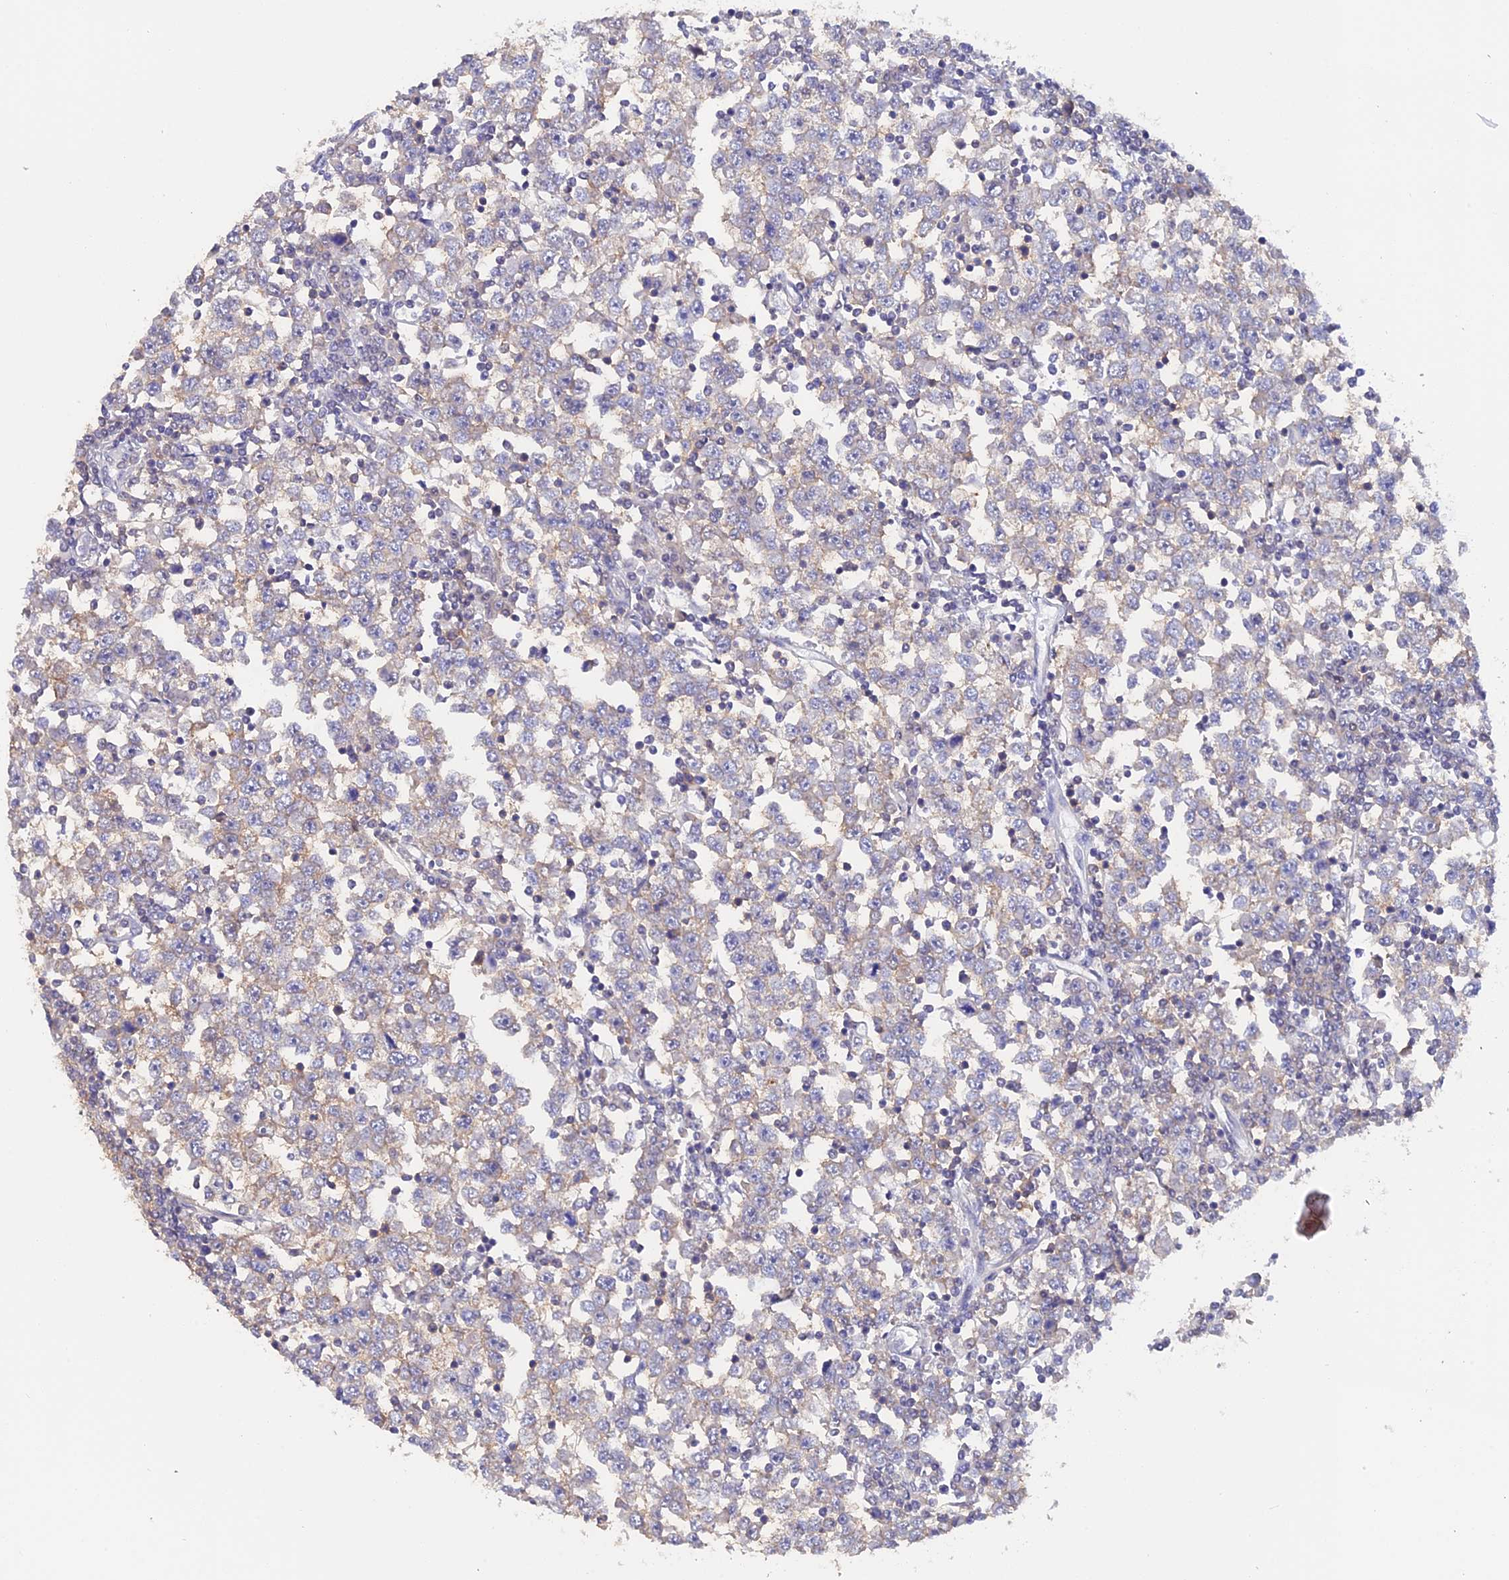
{"staining": {"intensity": "negative", "quantity": "none", "location": "none"}, "tissue": "testis cancer", "cell_type": "Tumor cells", "image_type": "cancer", "snomed": [{"axis": "morphology", "description": "Seminoma, NOS"}, {"axis": "topography", "description": "Testis"}], "caption": "Tumor cells show no significant protein expression in testis cancer.", "gene": "STUB1", "patient": {"sex": "male", "age": 65}}